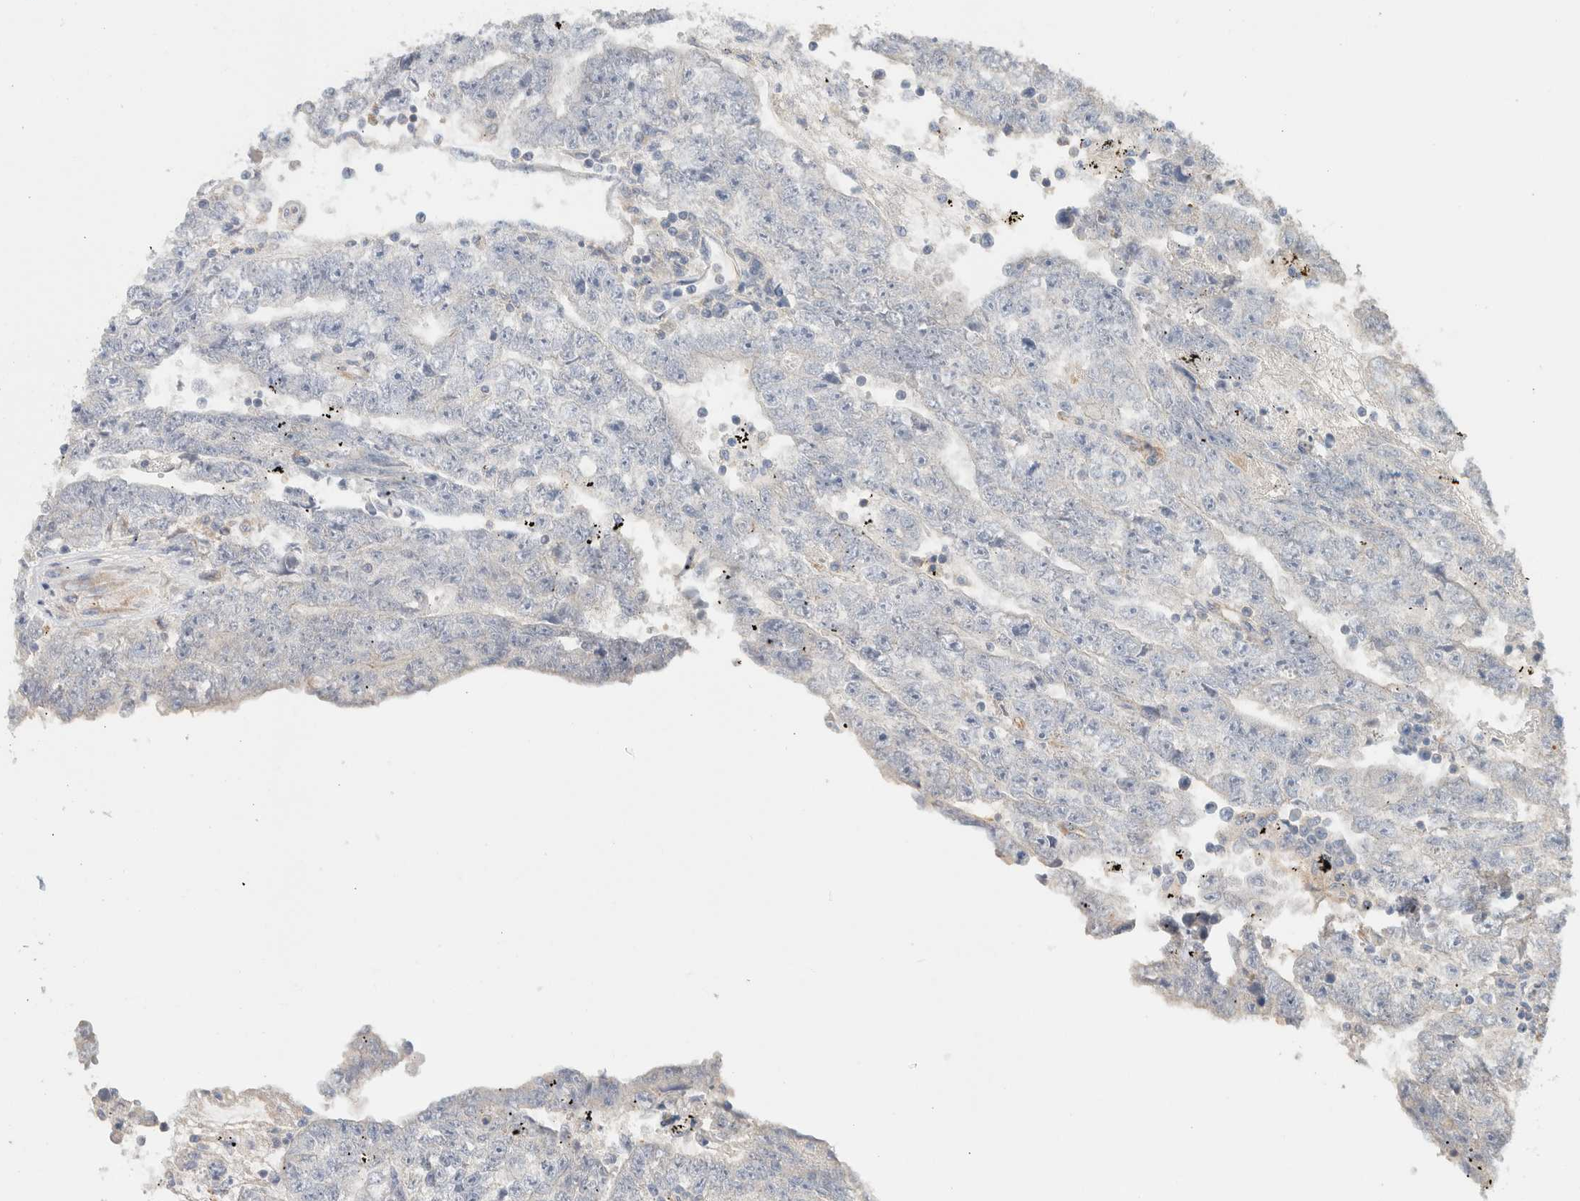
{"staining": {"intensity": "negative", "quantity": "none", "location": "none"}, "tissue": "testis cancer", "cell_type": "Tumor cells", "image_type": "cancer", "snomed": [{"axis": "morphology", "description": "Carcinoma, Embryonal, NOS"}, {"axis": "topography", "description": "Testis"}], "caption": "A high-resolution image shows IHC staining of testis cancer (embryonal carcinoma), which exhibits no significant staining in tumor cells.", "gene": "CFAP418", "patient": {"sex": "male", "age": 25}}